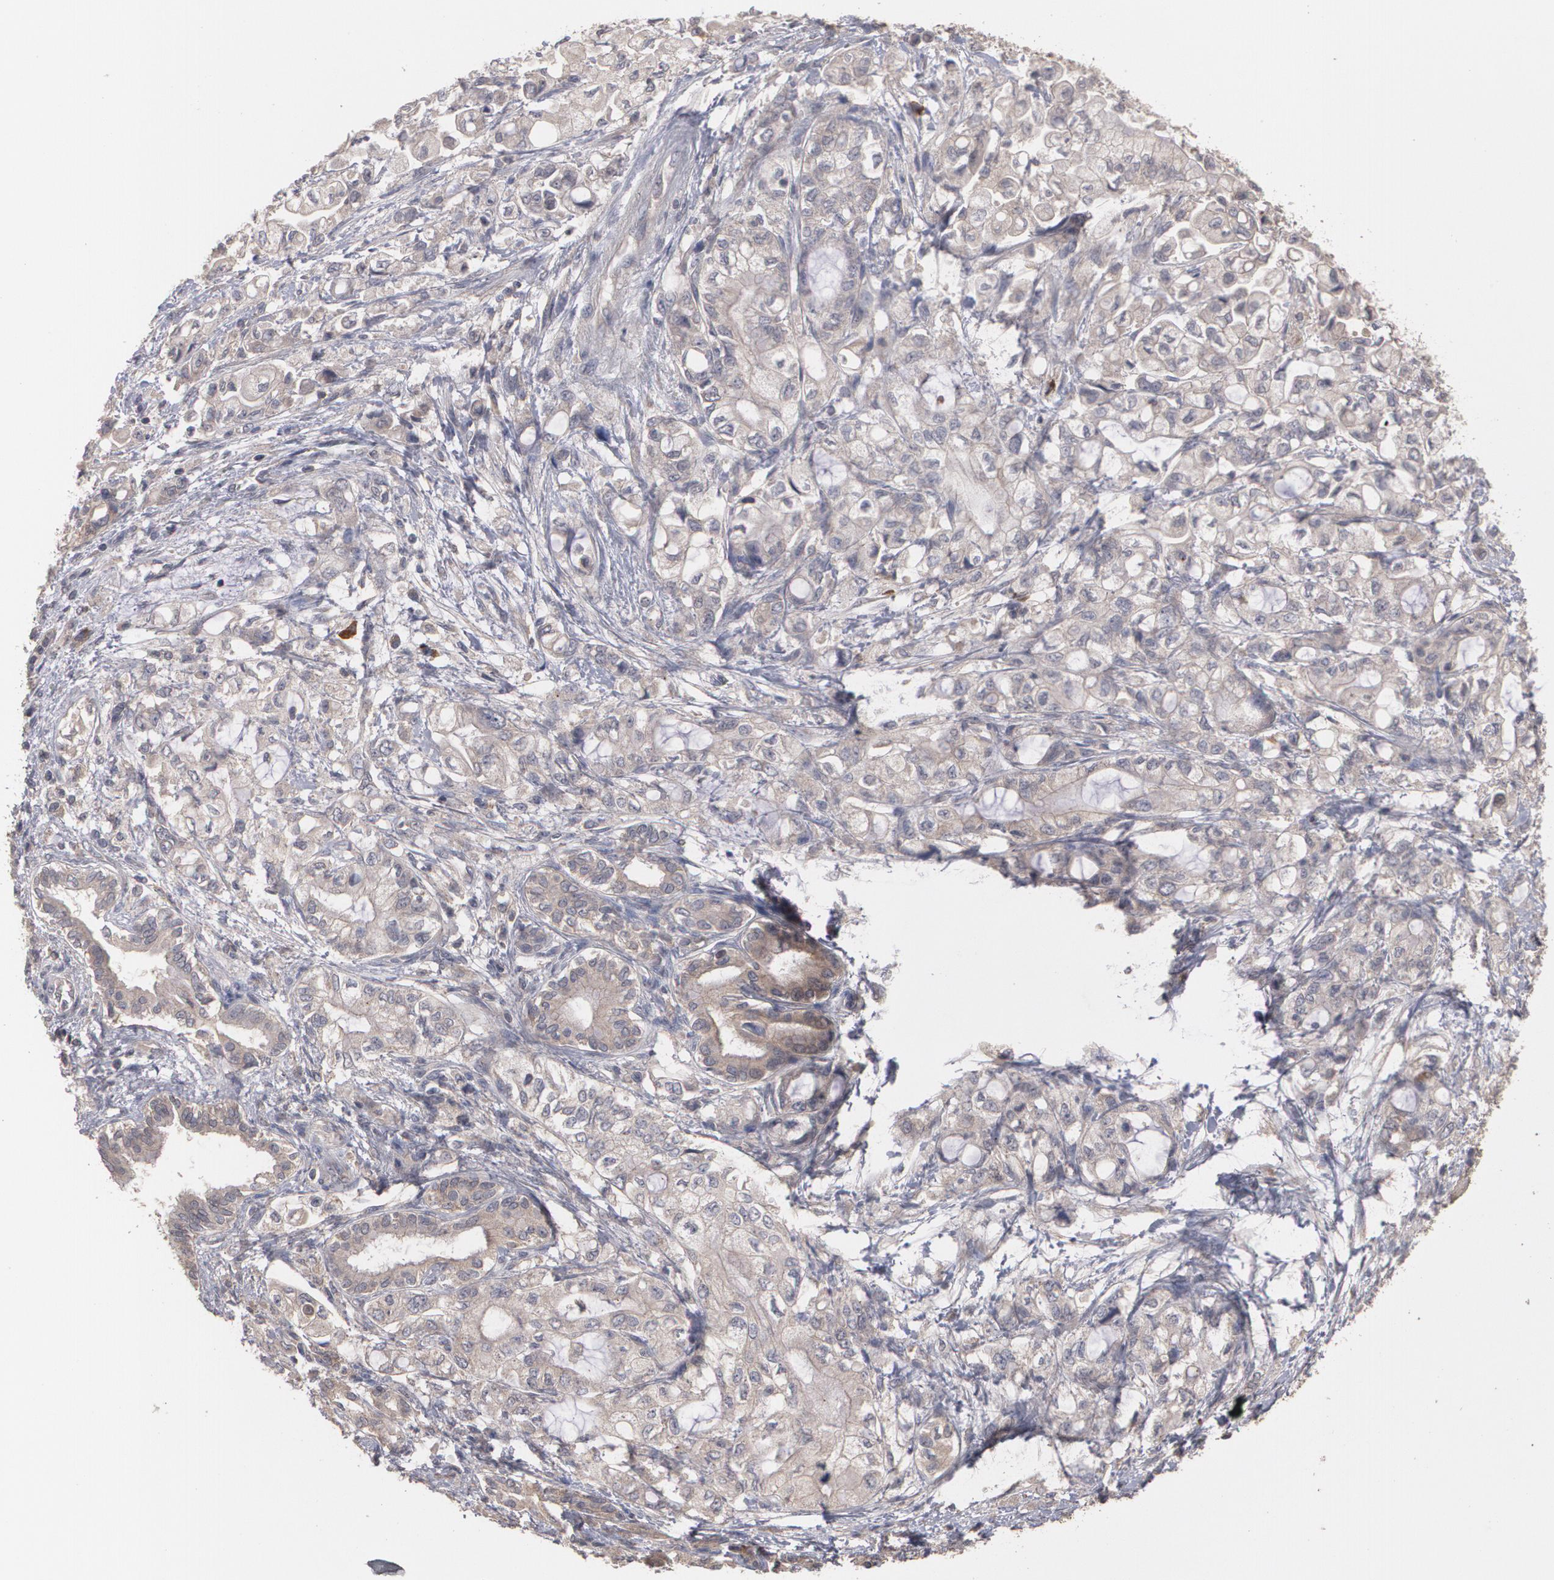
{"staining": {"intensity": "weak", "quantity": ">75%", "location": "cytoplasmic/membranous"}, "tissue": "pancreatic cancer", "cell_type": "Tumor cells", "image_type": "cancer", "snomed": [{"axis": "morphology", "description": "Adenocarcinoma, NOS"}, {"axis": "topography", "description": "Pancreas"}], "caption": "Pancreatic adenocarcinoma stained with DAB immunohistochemistry (IHC) exhibits low levels of weak cytoplasmic/membranous staining in approximately >75% of tumor cells.", "gene": "ARF6", "patient": {"sex": "male", "age": 79}}